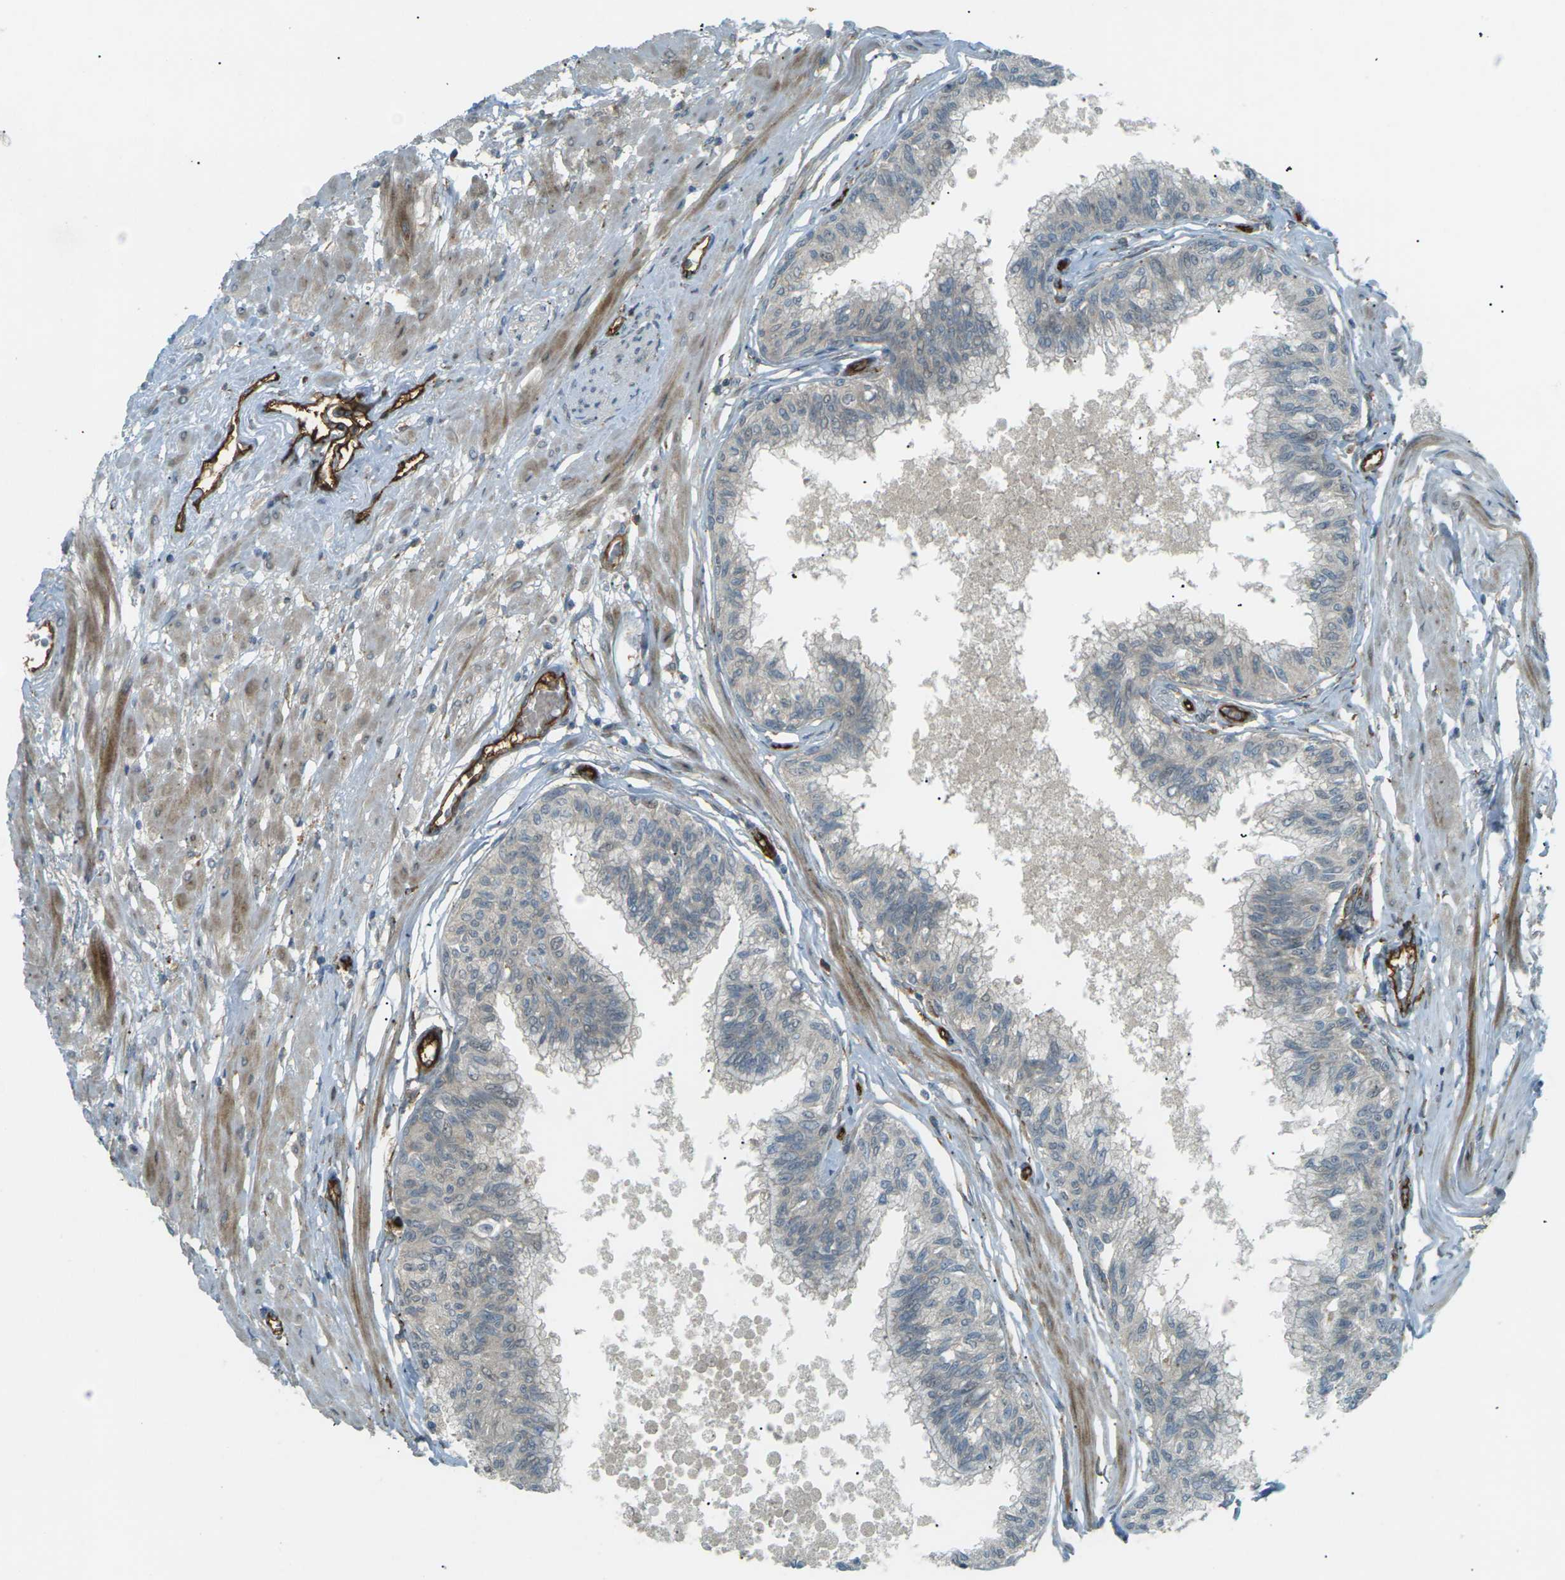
{"staining": {"intensity": "weak", "quantity": "<25%", "location": "cytoplasmic/membranous"}, "tissue": "prostate", "cell_type": "Glandular cells", "image_type": "normal", "snomed": [{"axis": "morphology", "description": "Normal tissue, NOS"}, {"axis": "topography", "description": "Prostate"}, {"axis": "topography", "description": "Seminal veicle"}], "caption": "Immunohistochemistry (IHC) micrograph of unremarkable human prostate stained for a protein (brown), which reveals no expression in glandular cells.", "gene": "S1PR1", "patient": {"sex": "male", "age": 60}}